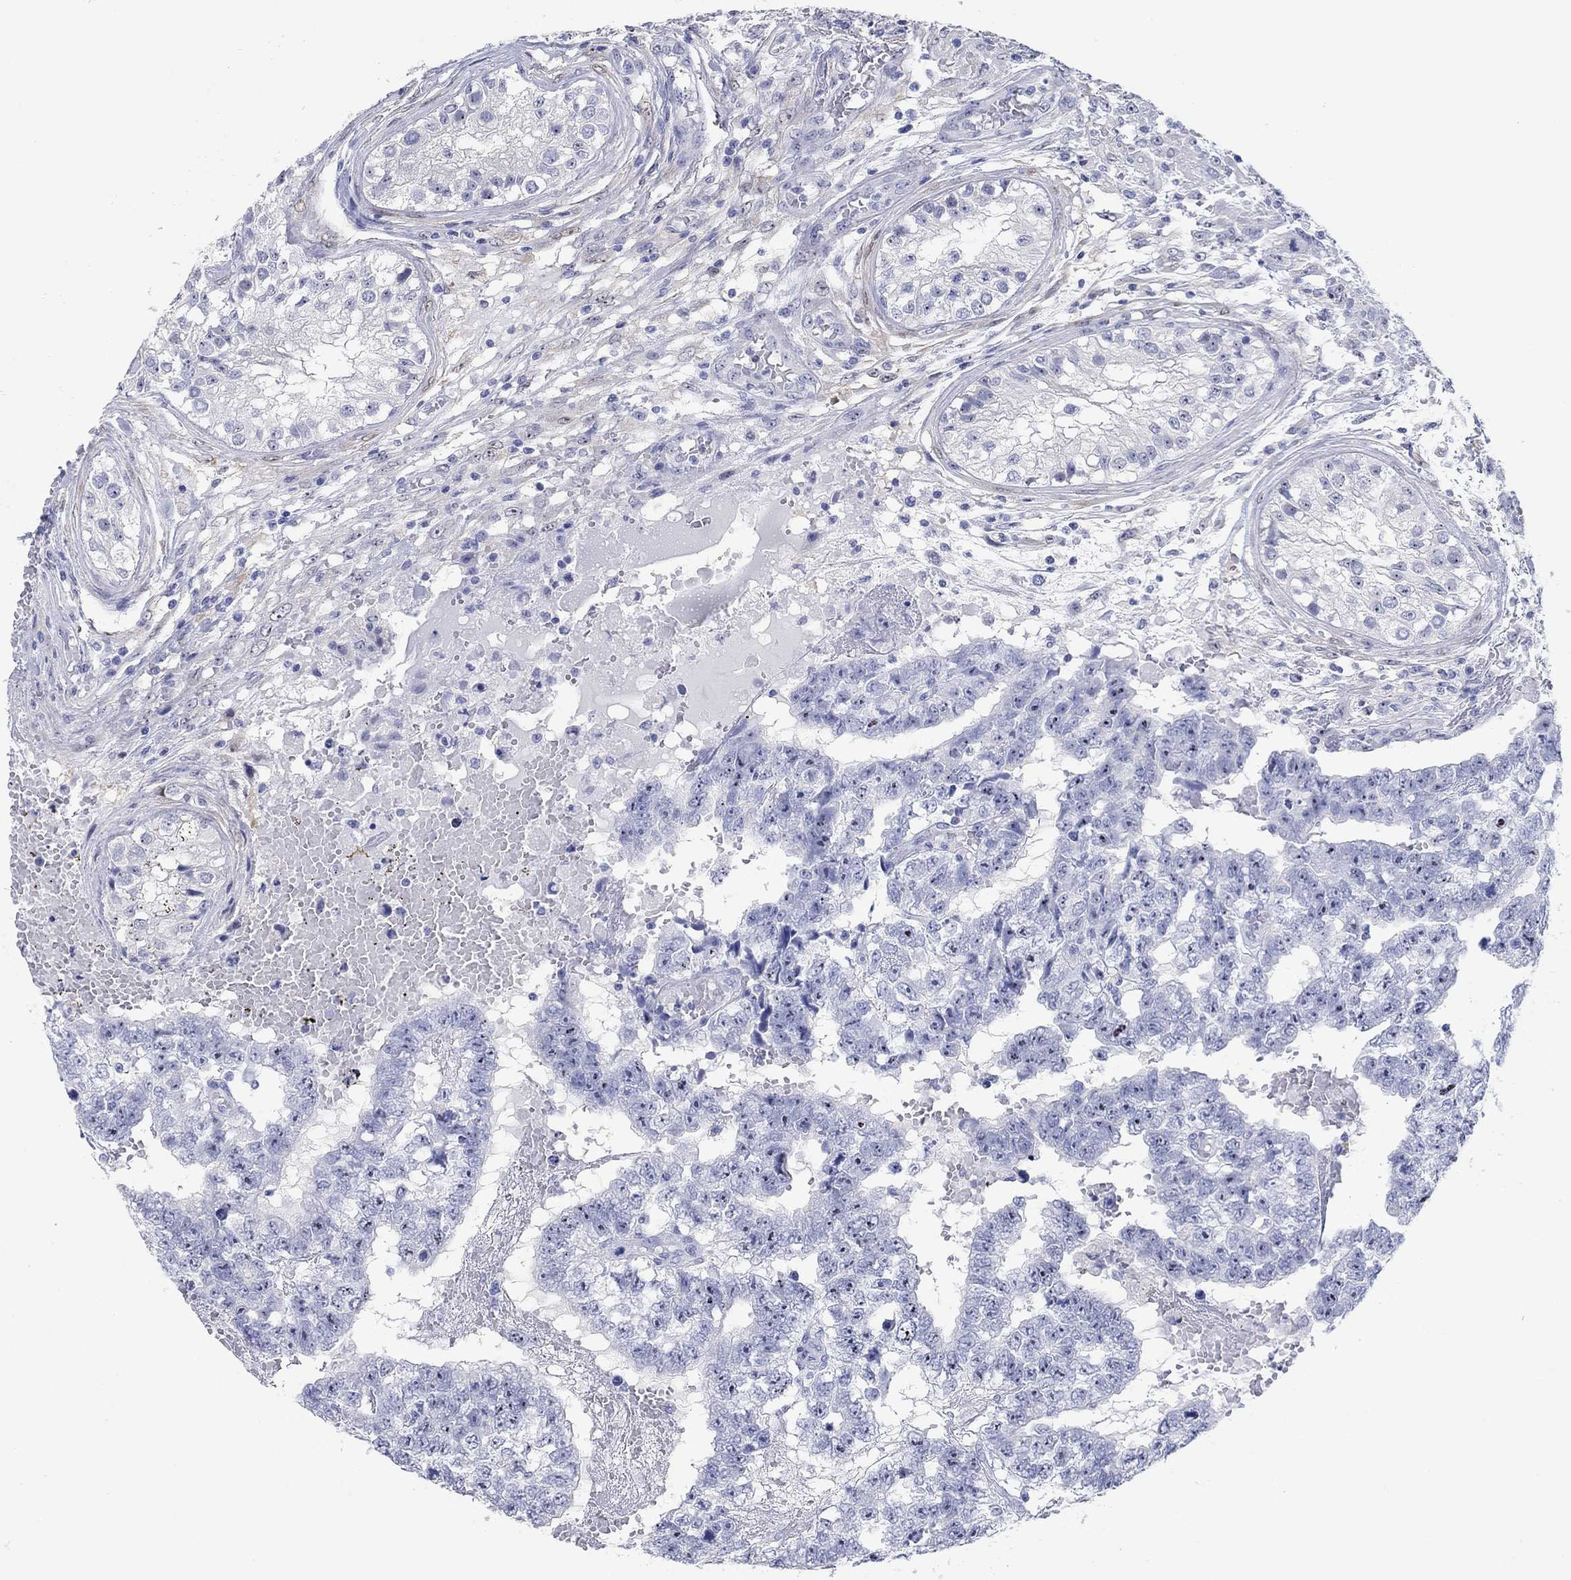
{"staining": {"intensity": "negative", "quantity": "none", "location": "none"}, "tissue": "testis cancer", "cell_type": "Tumor cells", "image_type": "cancer", "snomed": [{"axis": "morphology", "description": "Carcinoma, Embryonal, NOS"}, {"axis": "topography", "description": "Testis"}], "caption": "Human testis cancer (embryonal carcinoma) stained for a protein using immunohistochemistry demonstrates no expression in tumor cells.", "gene": "AKR1C2", "patient": {"sex": "male", "age": 25}}